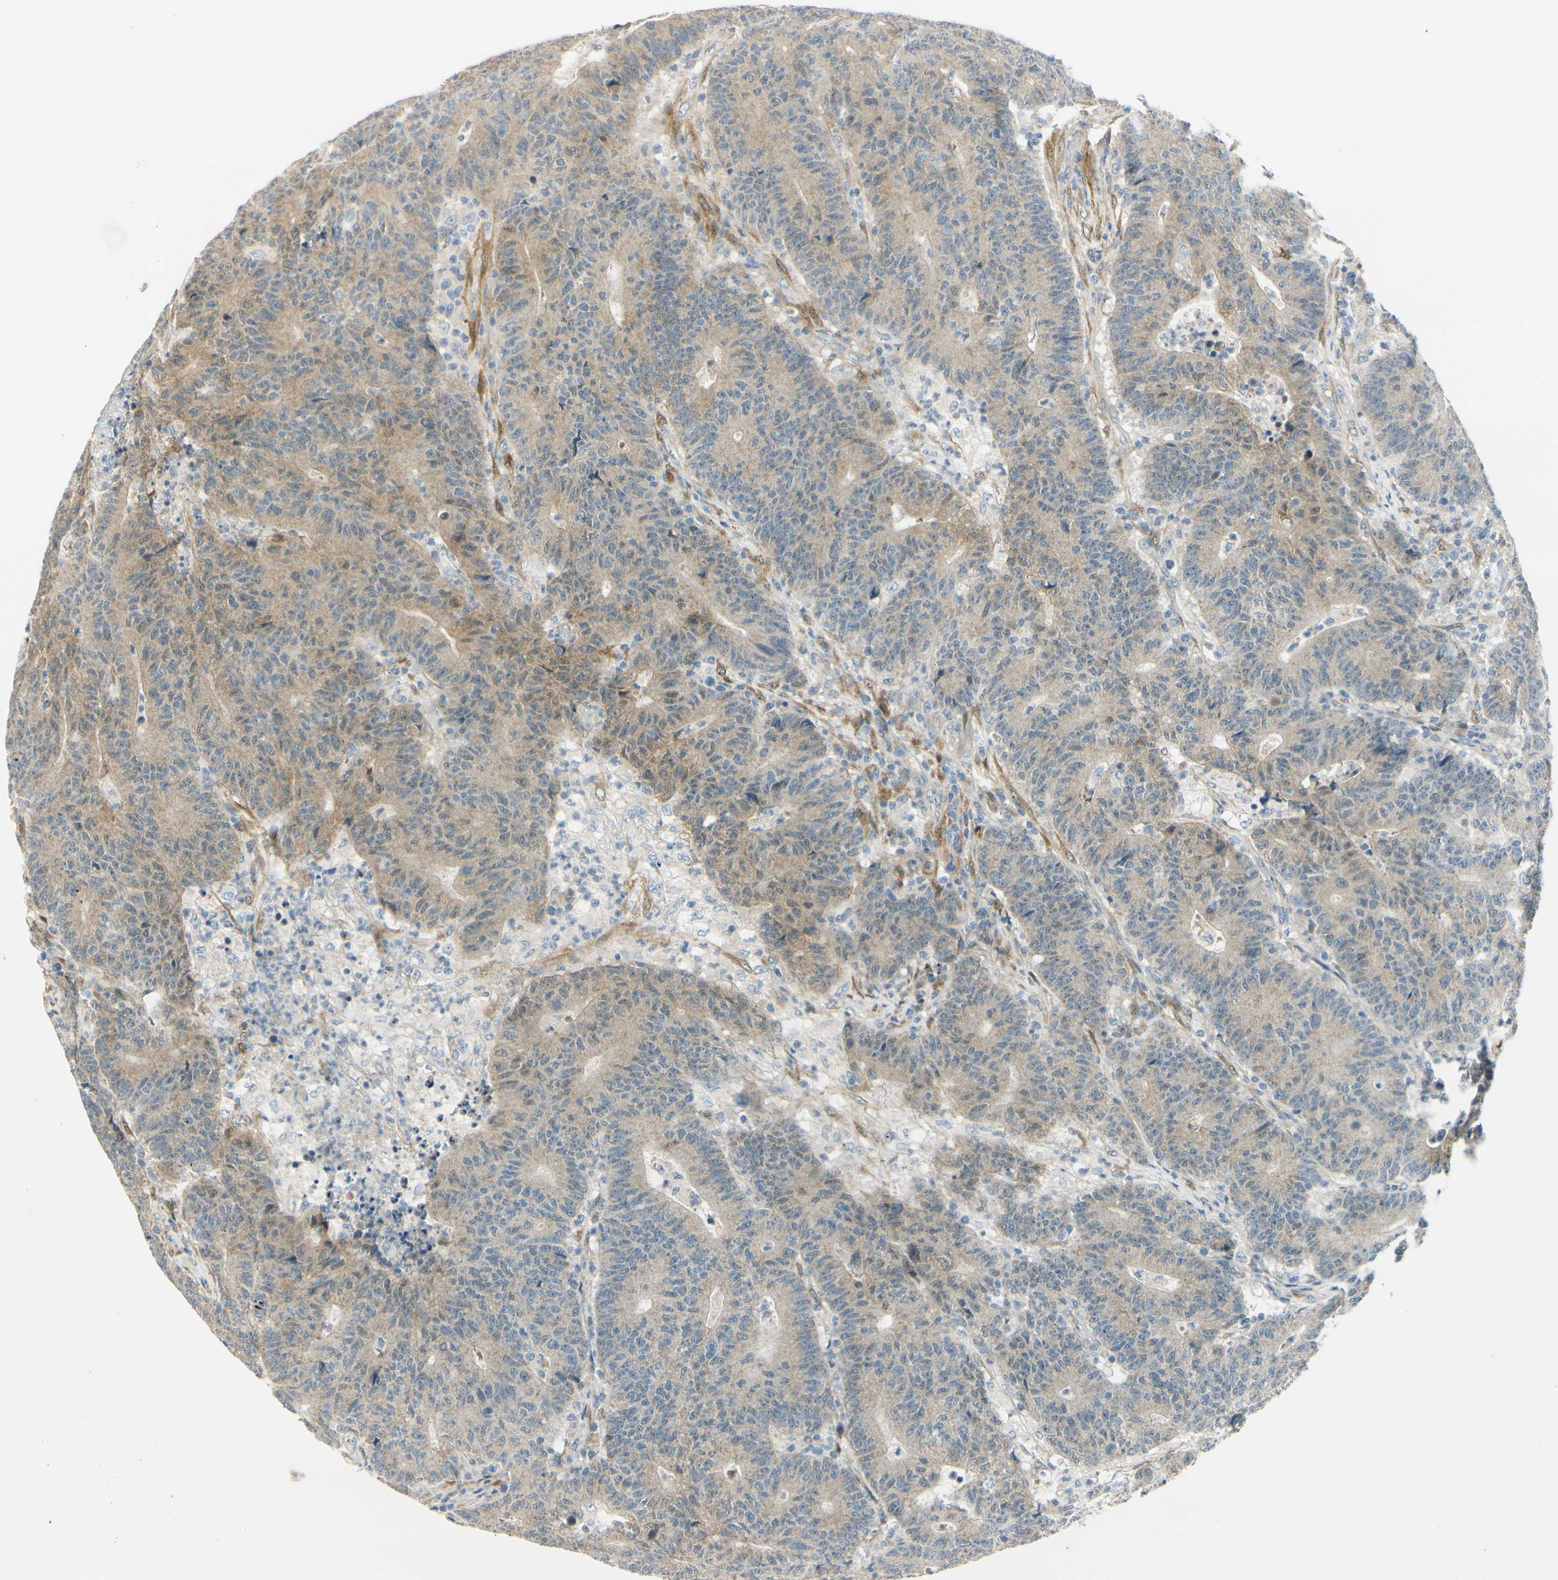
{"staining": {"intensity": "weak", "quantity": ">75%", "location": "cytoplasmic/membranous"}, "tissue": "colorectal cancer", "cell_type": "Tumor cells", "image_type": "cancer", "snomed": [{"axis": "morphology", "description": "Normal tissue, NOS"}, {"axis": "morphology", "description": "Adenocarcinoma, NOS"}, {"axis": "topography", "description": "Colon"}], "caption": "Brown immunohistochemical staining in colorectal cancer (adenocarcinoma) reveals weak cytoplasmic/membranous staining in approximately >75% of tumor cells. The staining was performed using DAB (3,3'-diaminobenzidine) to visualize the protein expression in brown, while the nuclei were stained in blue with hematoxylin (Magnification: 20x).", "gene": "FHL2", "patient": {"sex": "female", "age": 75}}